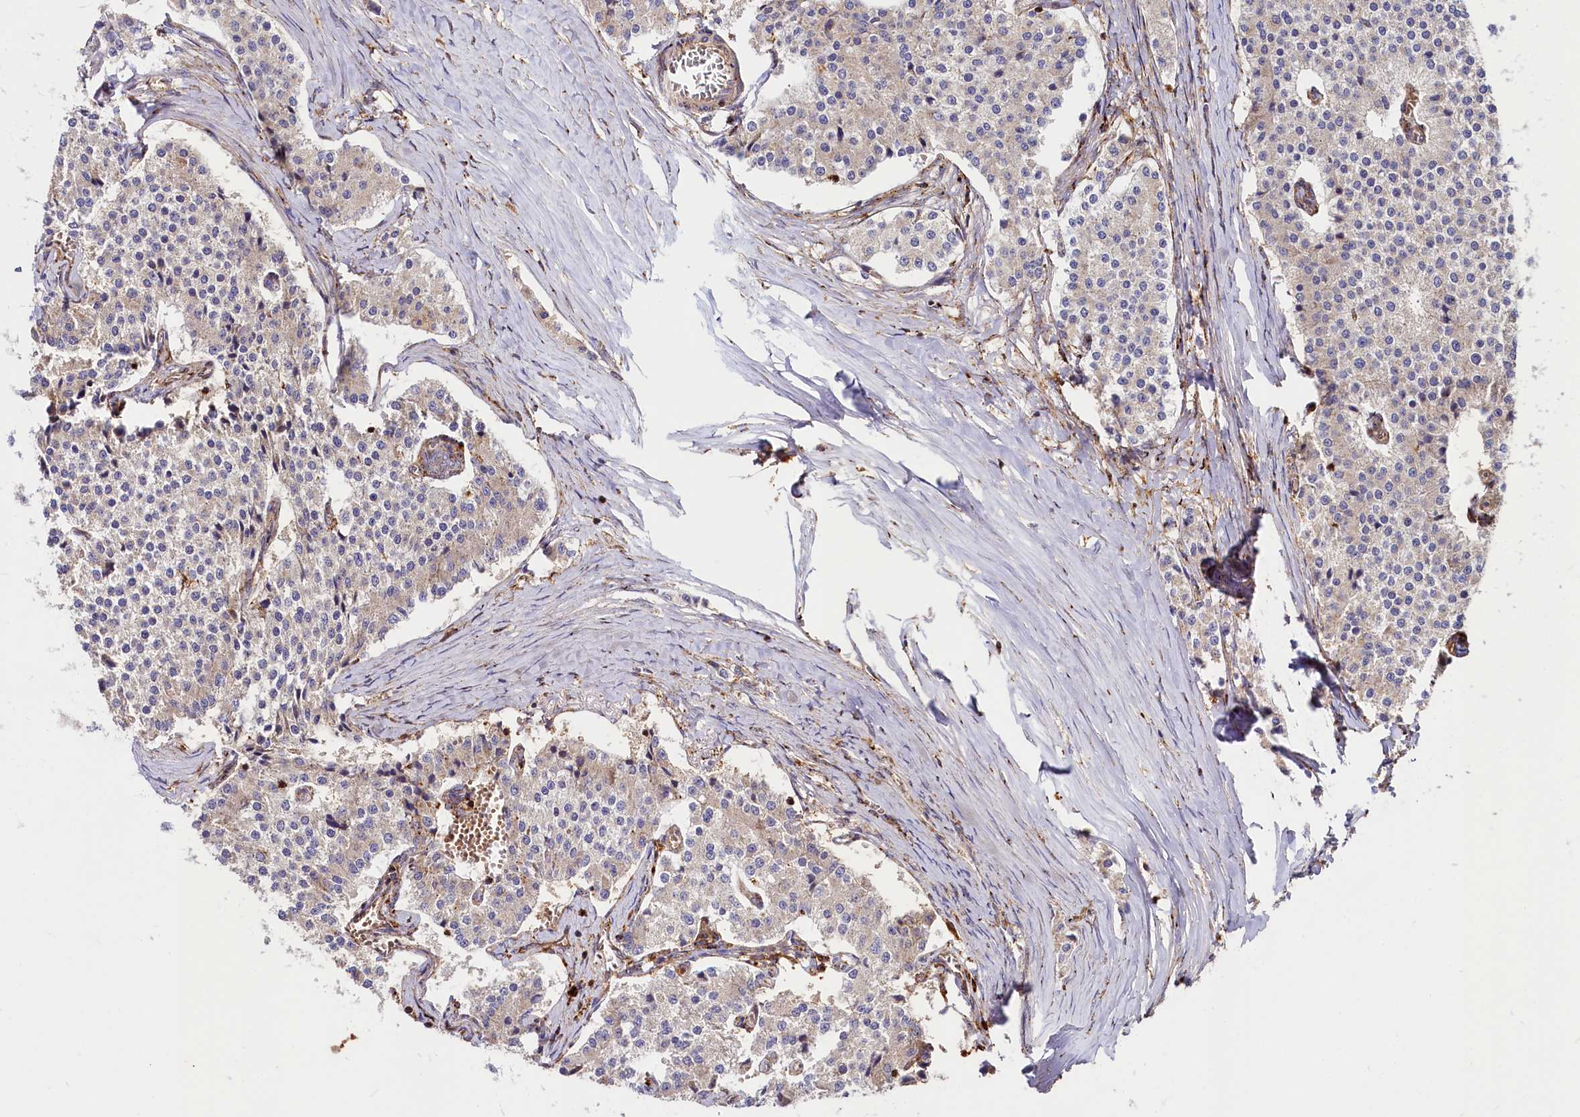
{"staining": {"intensity": "negative", "quantity": "none", "location": "none"}, "tissue": "carcinoid", "cell_type": "Tumor cells", "image_type": "cancer", "snomed": [{"axis": "morphology", "description": "Carcinoid, malignant, NOS"}, {"axis": "topography", "description": "Colon"}], "caption": "A histopathology image of carcinoid (malignant) stained for a protein shows no brown staining in tumor cells.", "gene": "WDR73", "patient": {"sex": "female", "age": 52}}